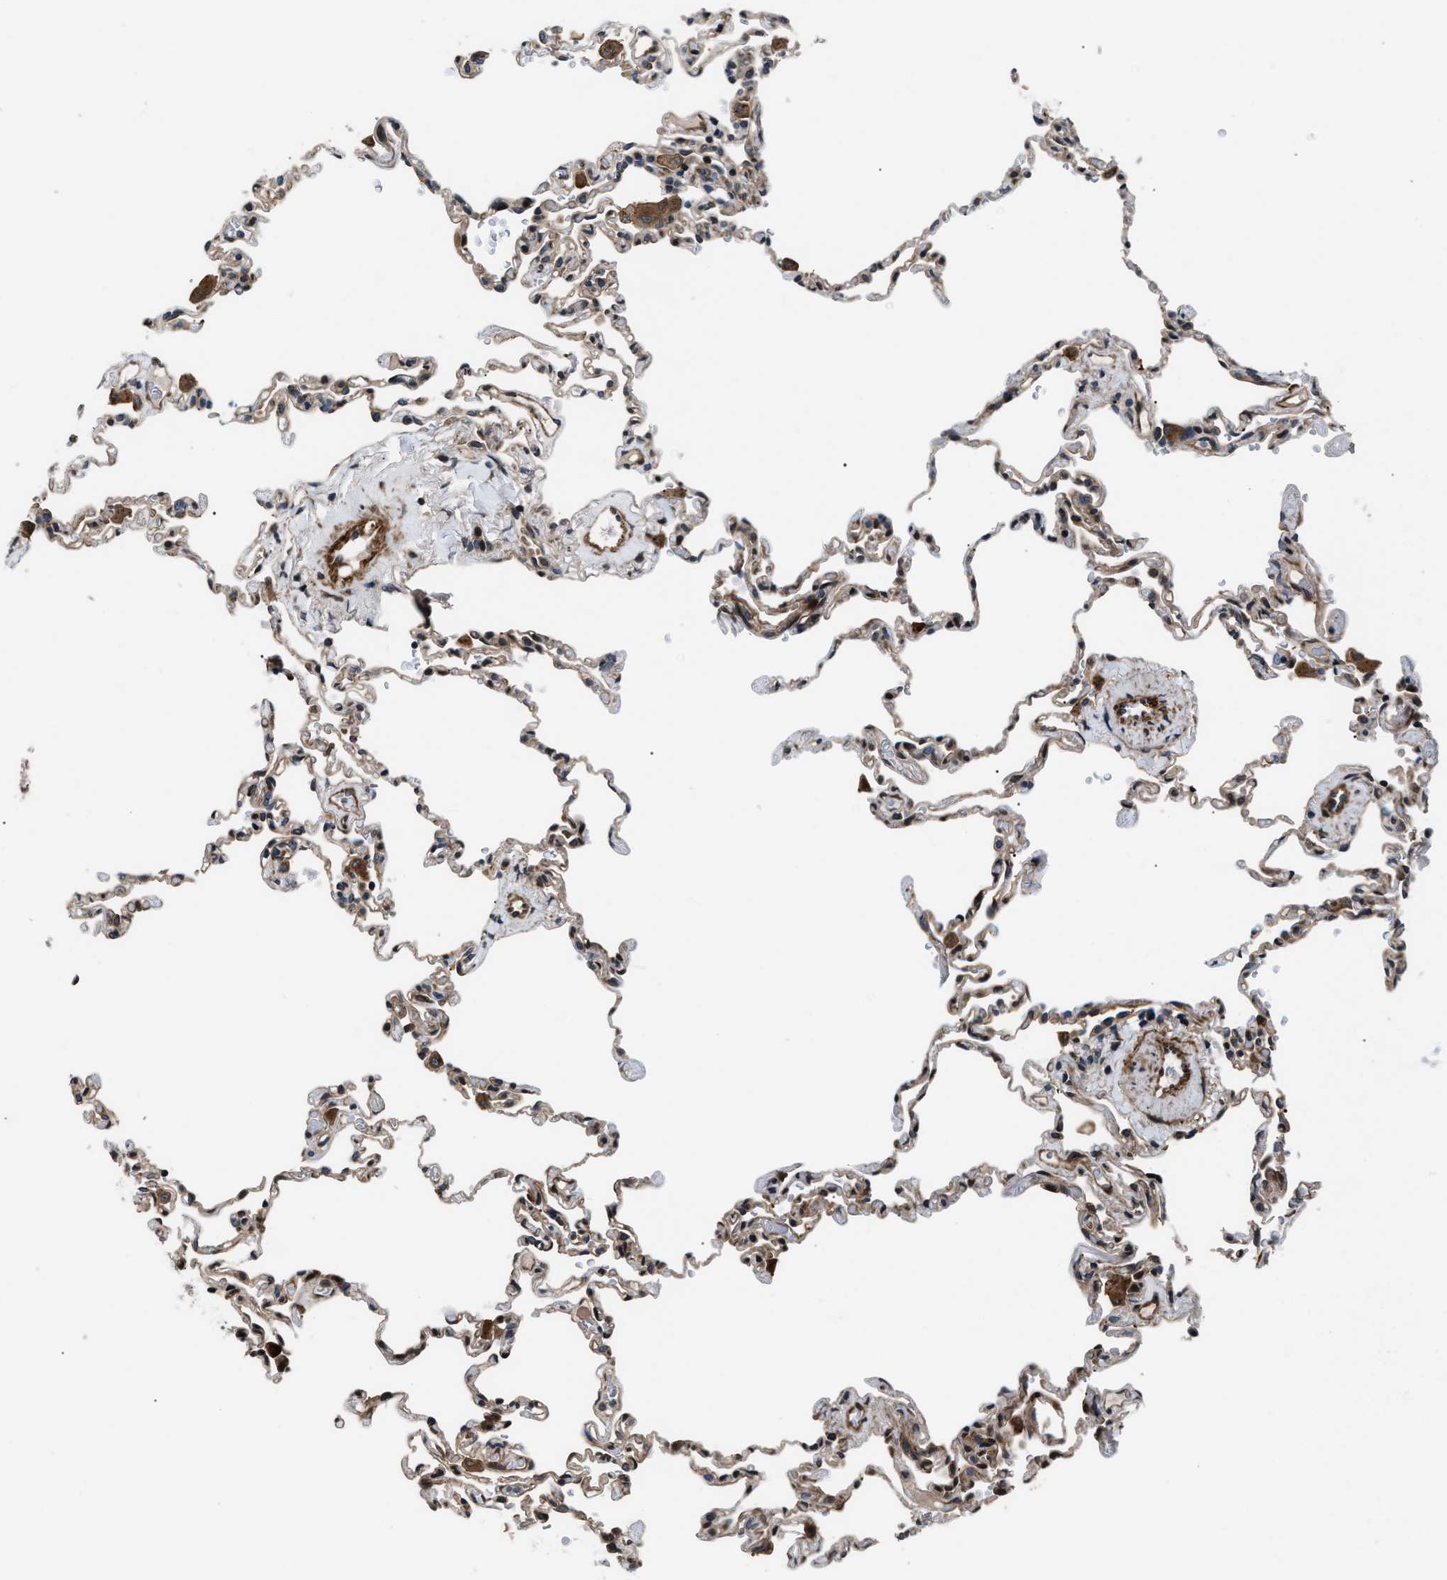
{"staining": {"intensity": "weak", "quantity": "25%-75%", "location": "cytoplasmic/membranous"}, "tissue": "lung", "cell_type": "Alveolar cells", "image_type": "normal", "snomed": [{"axis": "morphology", "description": "Normal tissue, NOS"}, {"axis": "topography", "description": "Lung"}], "caption": "The photomicrograph displays immunohistochemical staining of unremarkable lung. There is weak cytoplasmic/membranous positivity is present in about 25%-75% of alveolar cells. (Brightfield microscopy of DAB IHC at high magnification).", "gene": "DYNC2I1", "patient": {"sex": "male", "age": 59}}